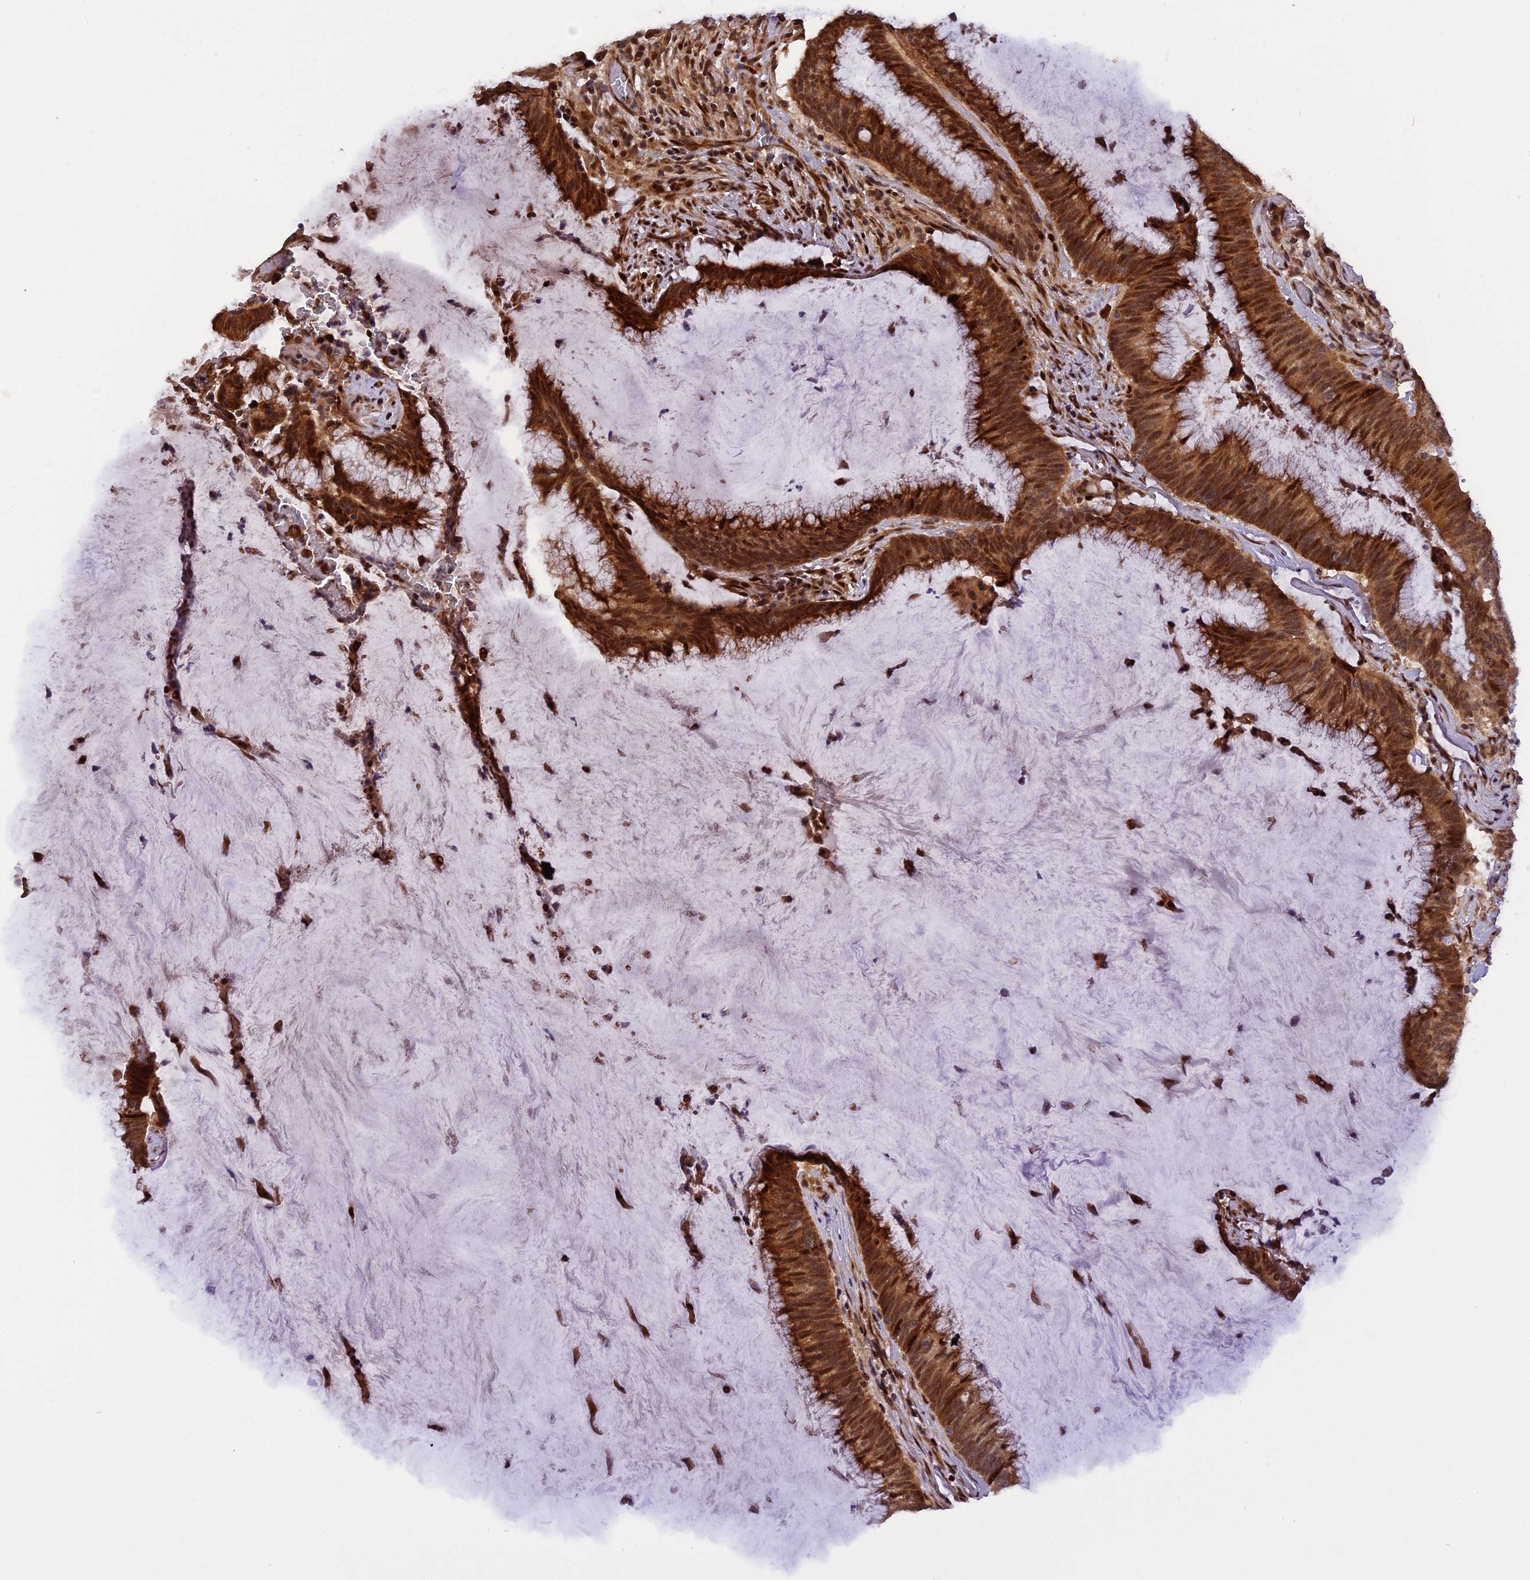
{"staining": {"intensity": "strong", "quantity": ">75%", "location": "cytoplasmic/membranous,nuclear"}, "tissue": "colorectal cancer", "cell_type": "Tumor cells", "image_type": "cancer", "snomed": [{"axis": "morphology", "description": "Adenocarcinoma, NOS"}, {"axis": "topography", "description": "Rectum"}], "caption": "Human colorectal cancer stained with a brown dye exhibits strong cytoplasmic/membranous and nuclear positive staining in approximately >75% of tumor cells.", "gene": "MICALL1", "patient": {"sex": "female", "age": 77}}